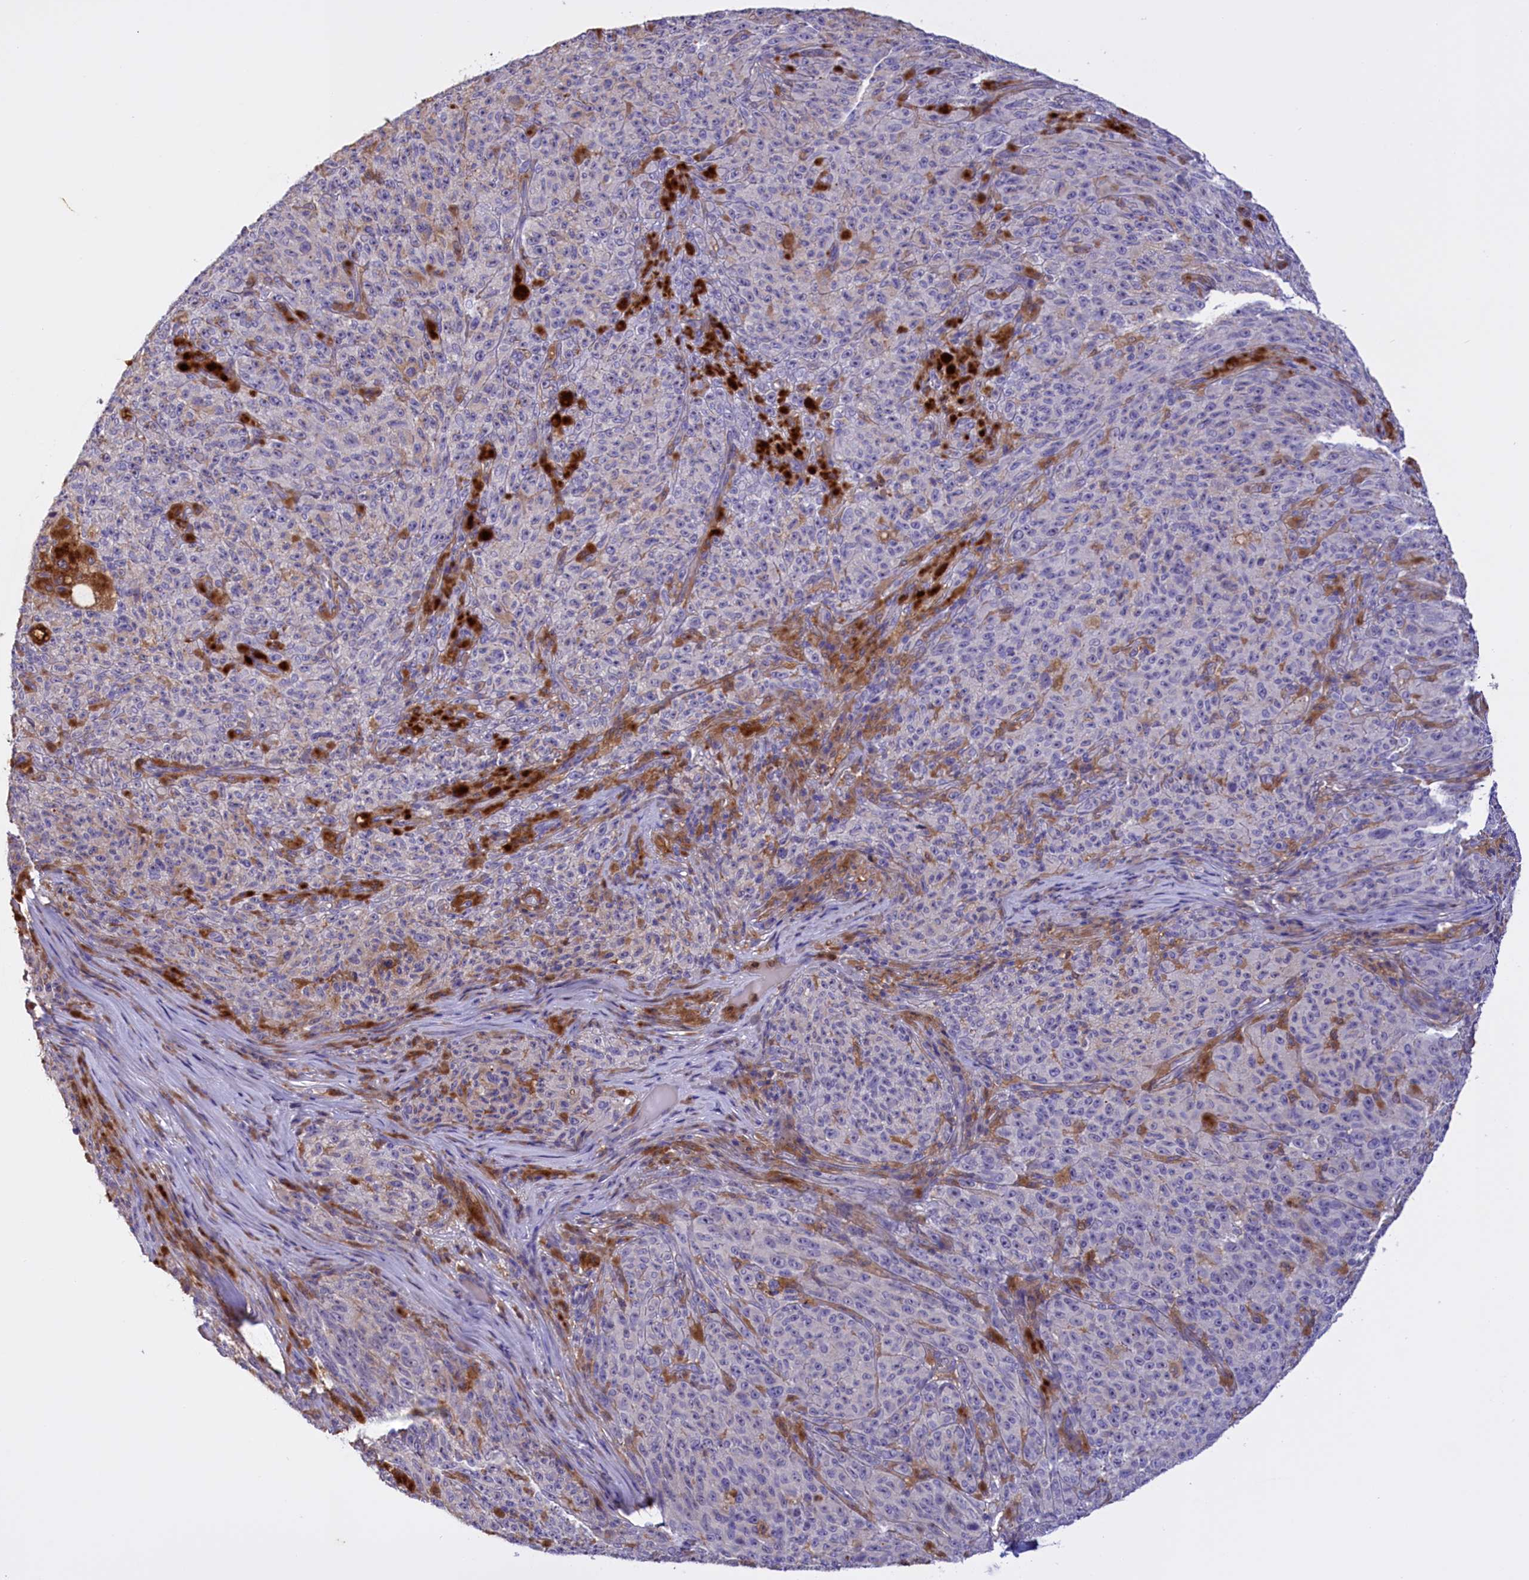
{"staining": {"intensity": "negative", "quantity": "none", "location": "none"}, "tissue": "melanoma", "cell_type": "Tumor cells", "image_type": "cancer", "snomed": [{"axis": "morphology", "description": "Malignant melanoma, NOS"}, {"axis": "topography", "description": "Skin"}], "caption": "This photomicrograph is of malignant melanoma stained with immunohistochemistry to label a protein in brown with the nuclei are counter-stained blue. There is no positivity in tumor cells.", "gene": "FAM149B1", "patient": {"sex": "female", "age": 82}}